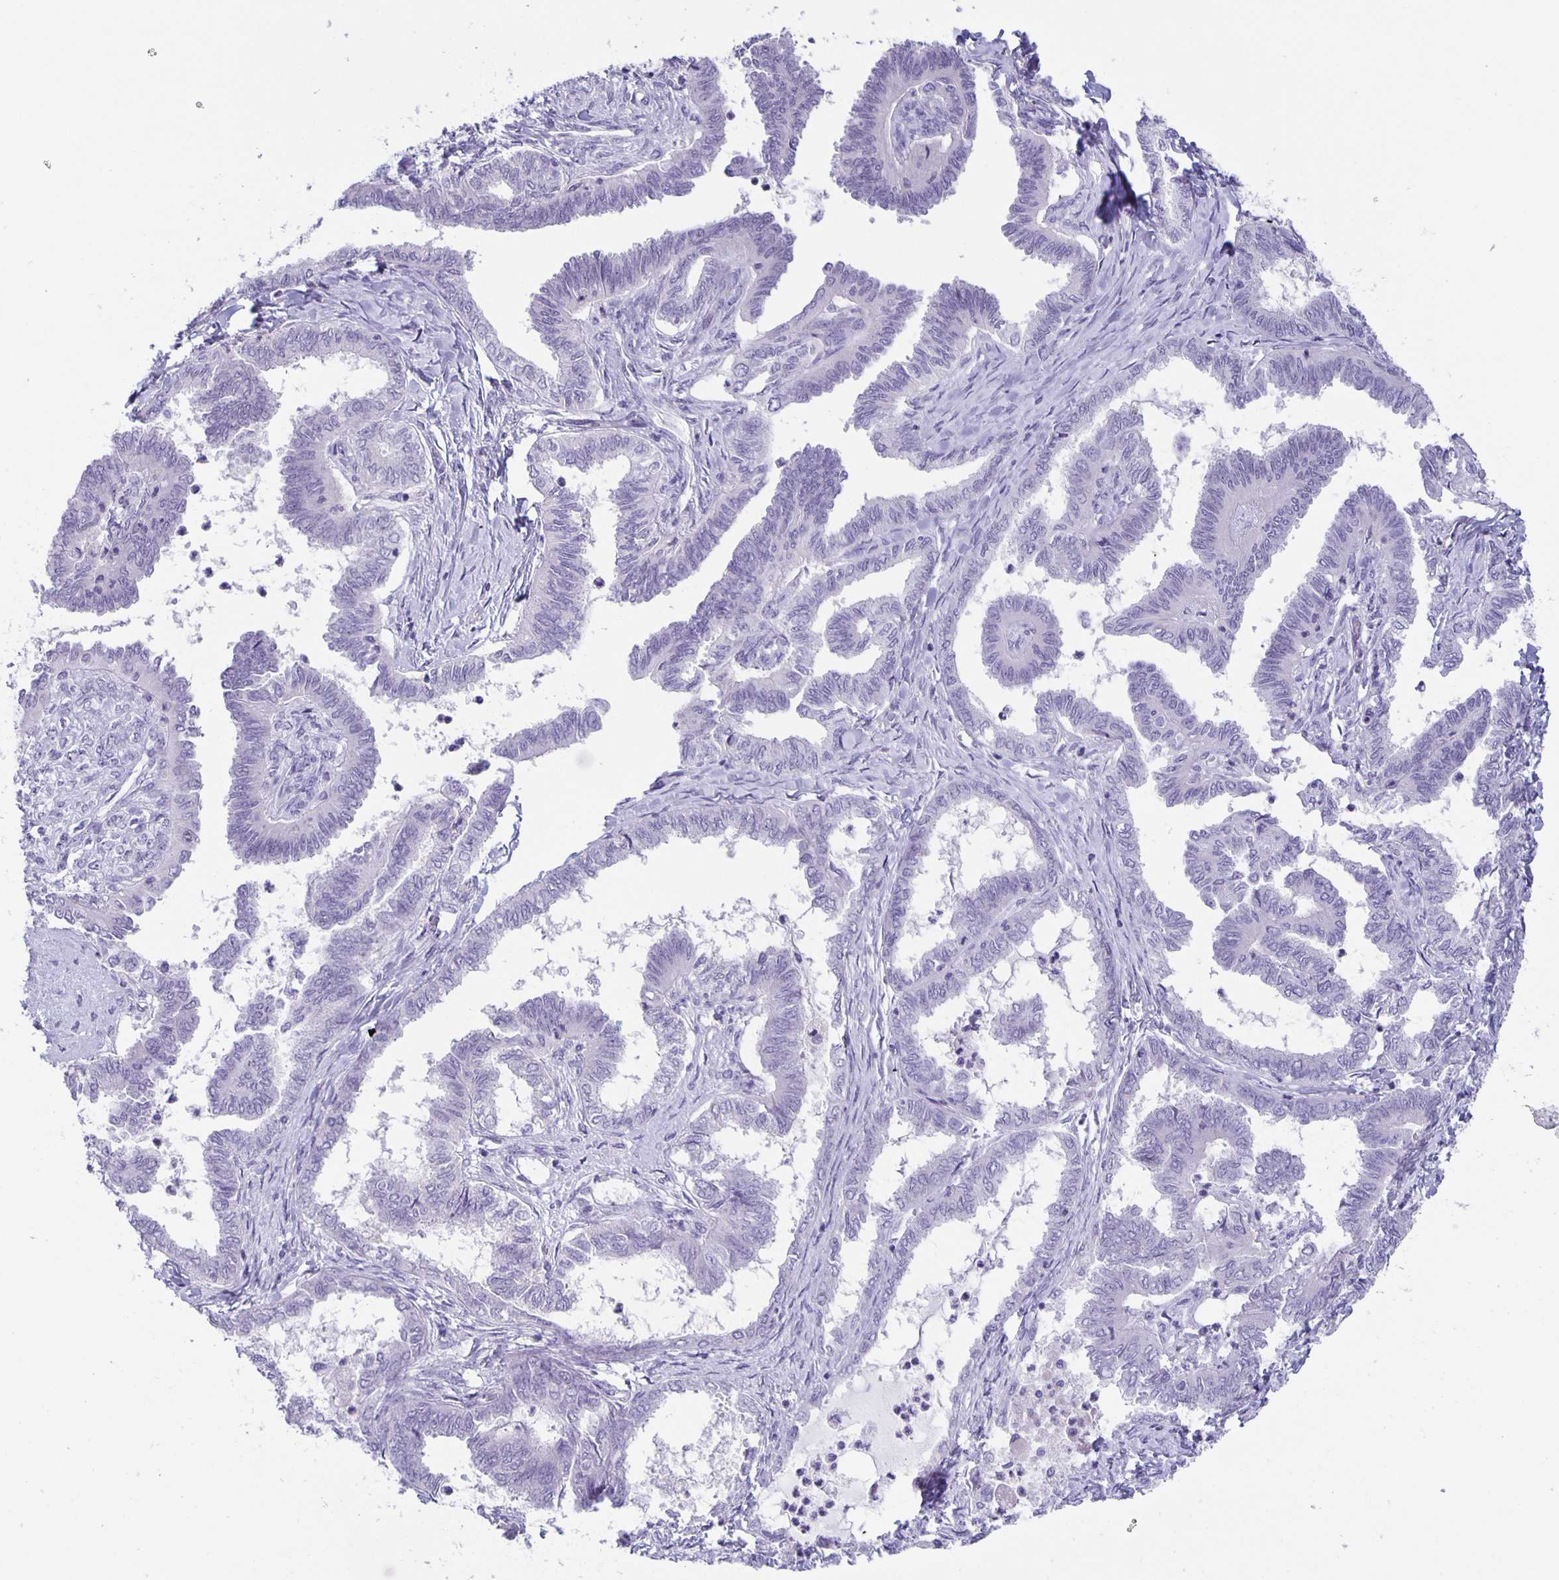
{"staining": {"intensity": "negative", "quantity": "none", "location": "none"}, "tissue": "ovarian cancer", "cell_type": "Tumor cells", "image_type": "cancer", "snomed": [{"axis": "morphology", "description": "Carcinoma, endometroid"}, {"axis": "topography", "description": "Ovary"}], "caption": "Endometroid carcinoma (ovarian) was stained to show a protein in brown. There is no significant staining in tumor cells. The staining was performed using DAB to visualize the protein expression in brown, while the nuclei were stained in blue with hematoxylin (Magnification: 20x).", "gene": "PHRF1", "patient": {"sex": "female", "age": 70}}